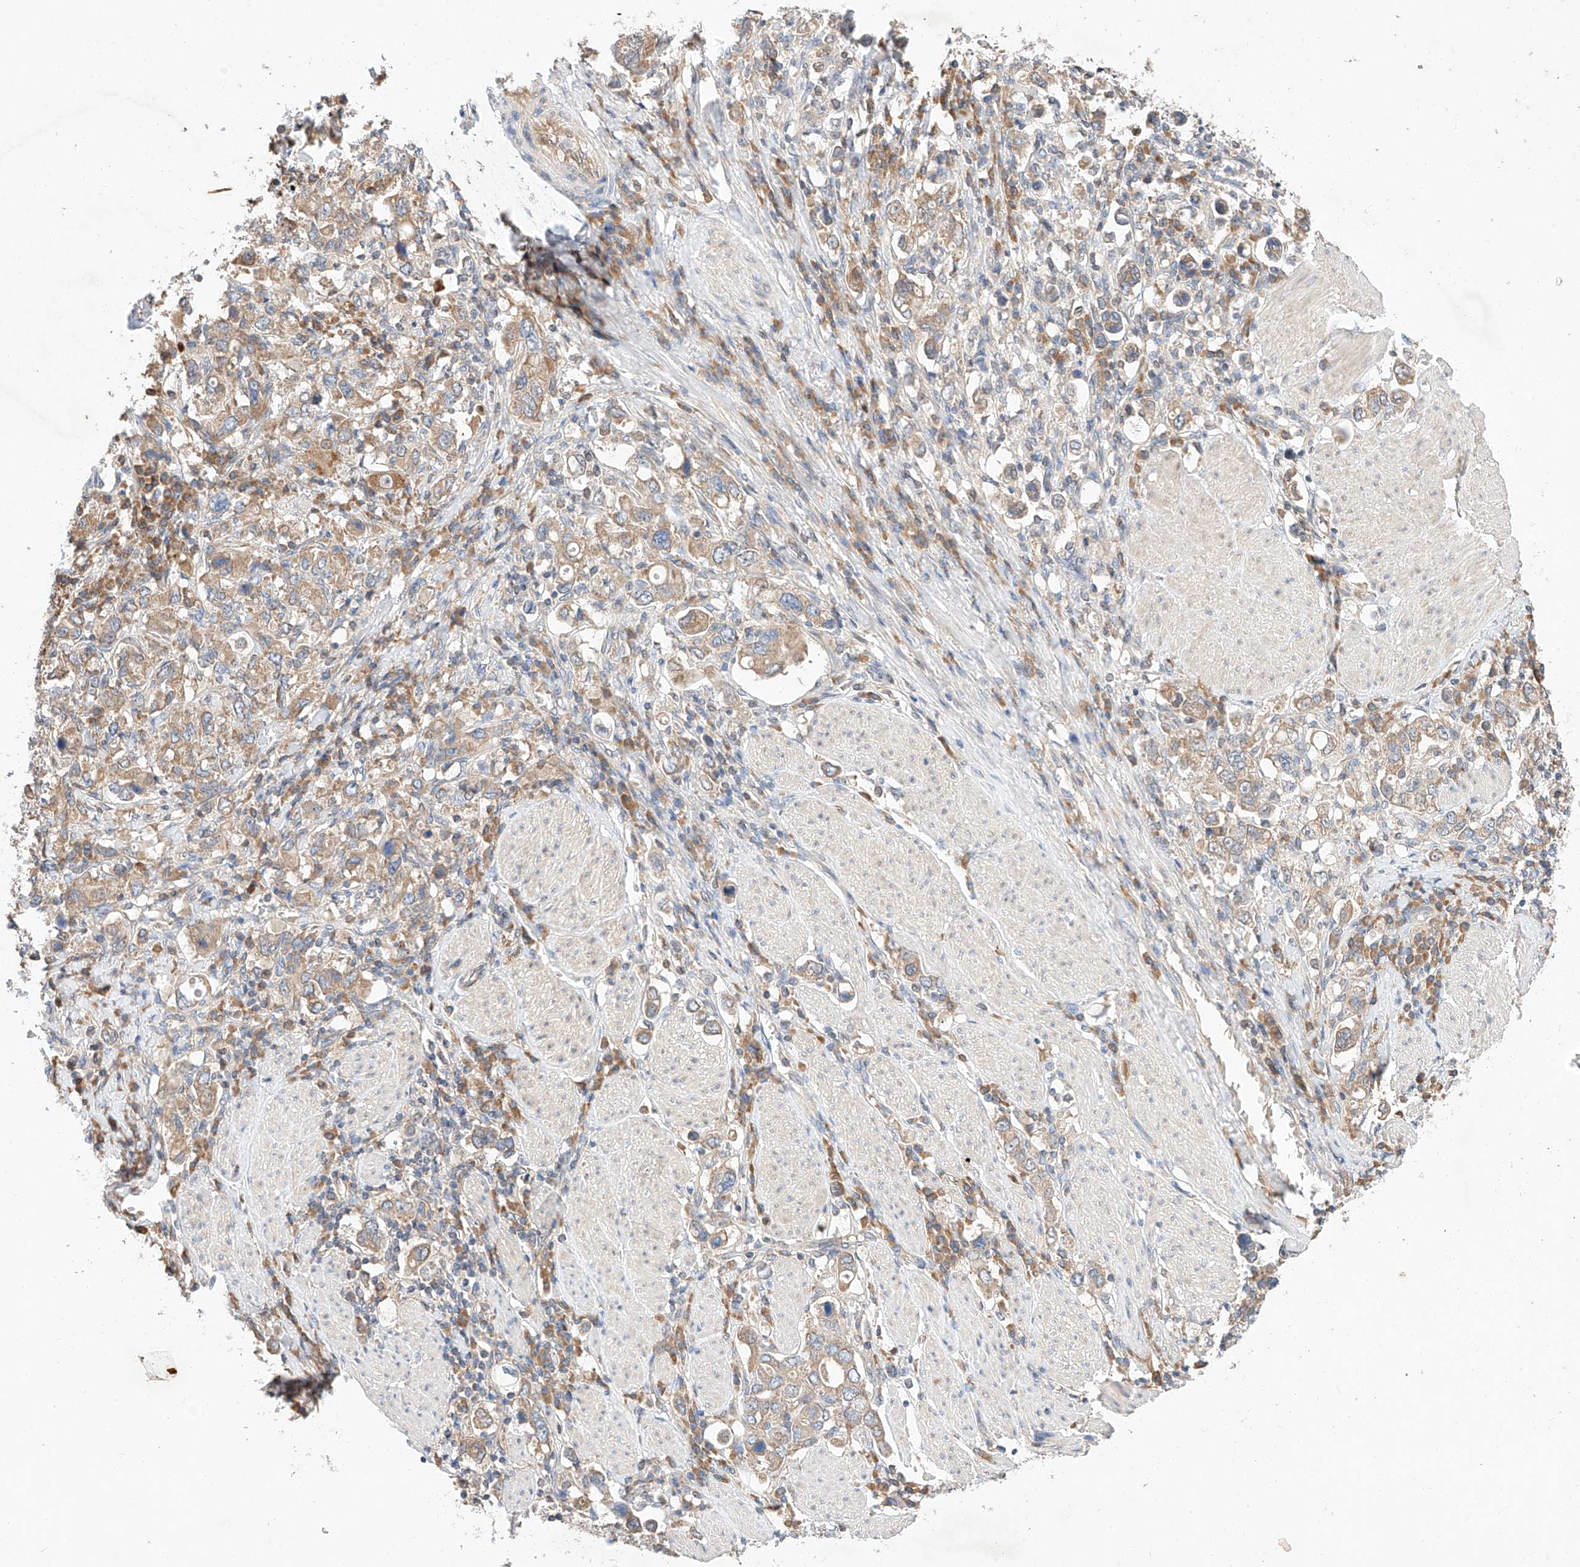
{"staining": {"intensity": "moderate", "quantity": ">75%", "location": "cytoplasmic/membranous"}, "tissue": "stomach cancer", "cell_type": "Tumor cells", "image_type": "cancer", "snomed": [{"axis": "morphology", "description": "Adenocarcinoma, NOS"}, {"axis": "topography", "description": "Stomach, upper"}], "caption": "IHC image of human stomach adenocarcinoma stained for a protein (brown), which reveals medium levels of moderate cytoplasmic/membranous staining in approximately >75% of tumor cells.", "gene": "C6orf118", "patient": {"sex": "male", "age": 62}}